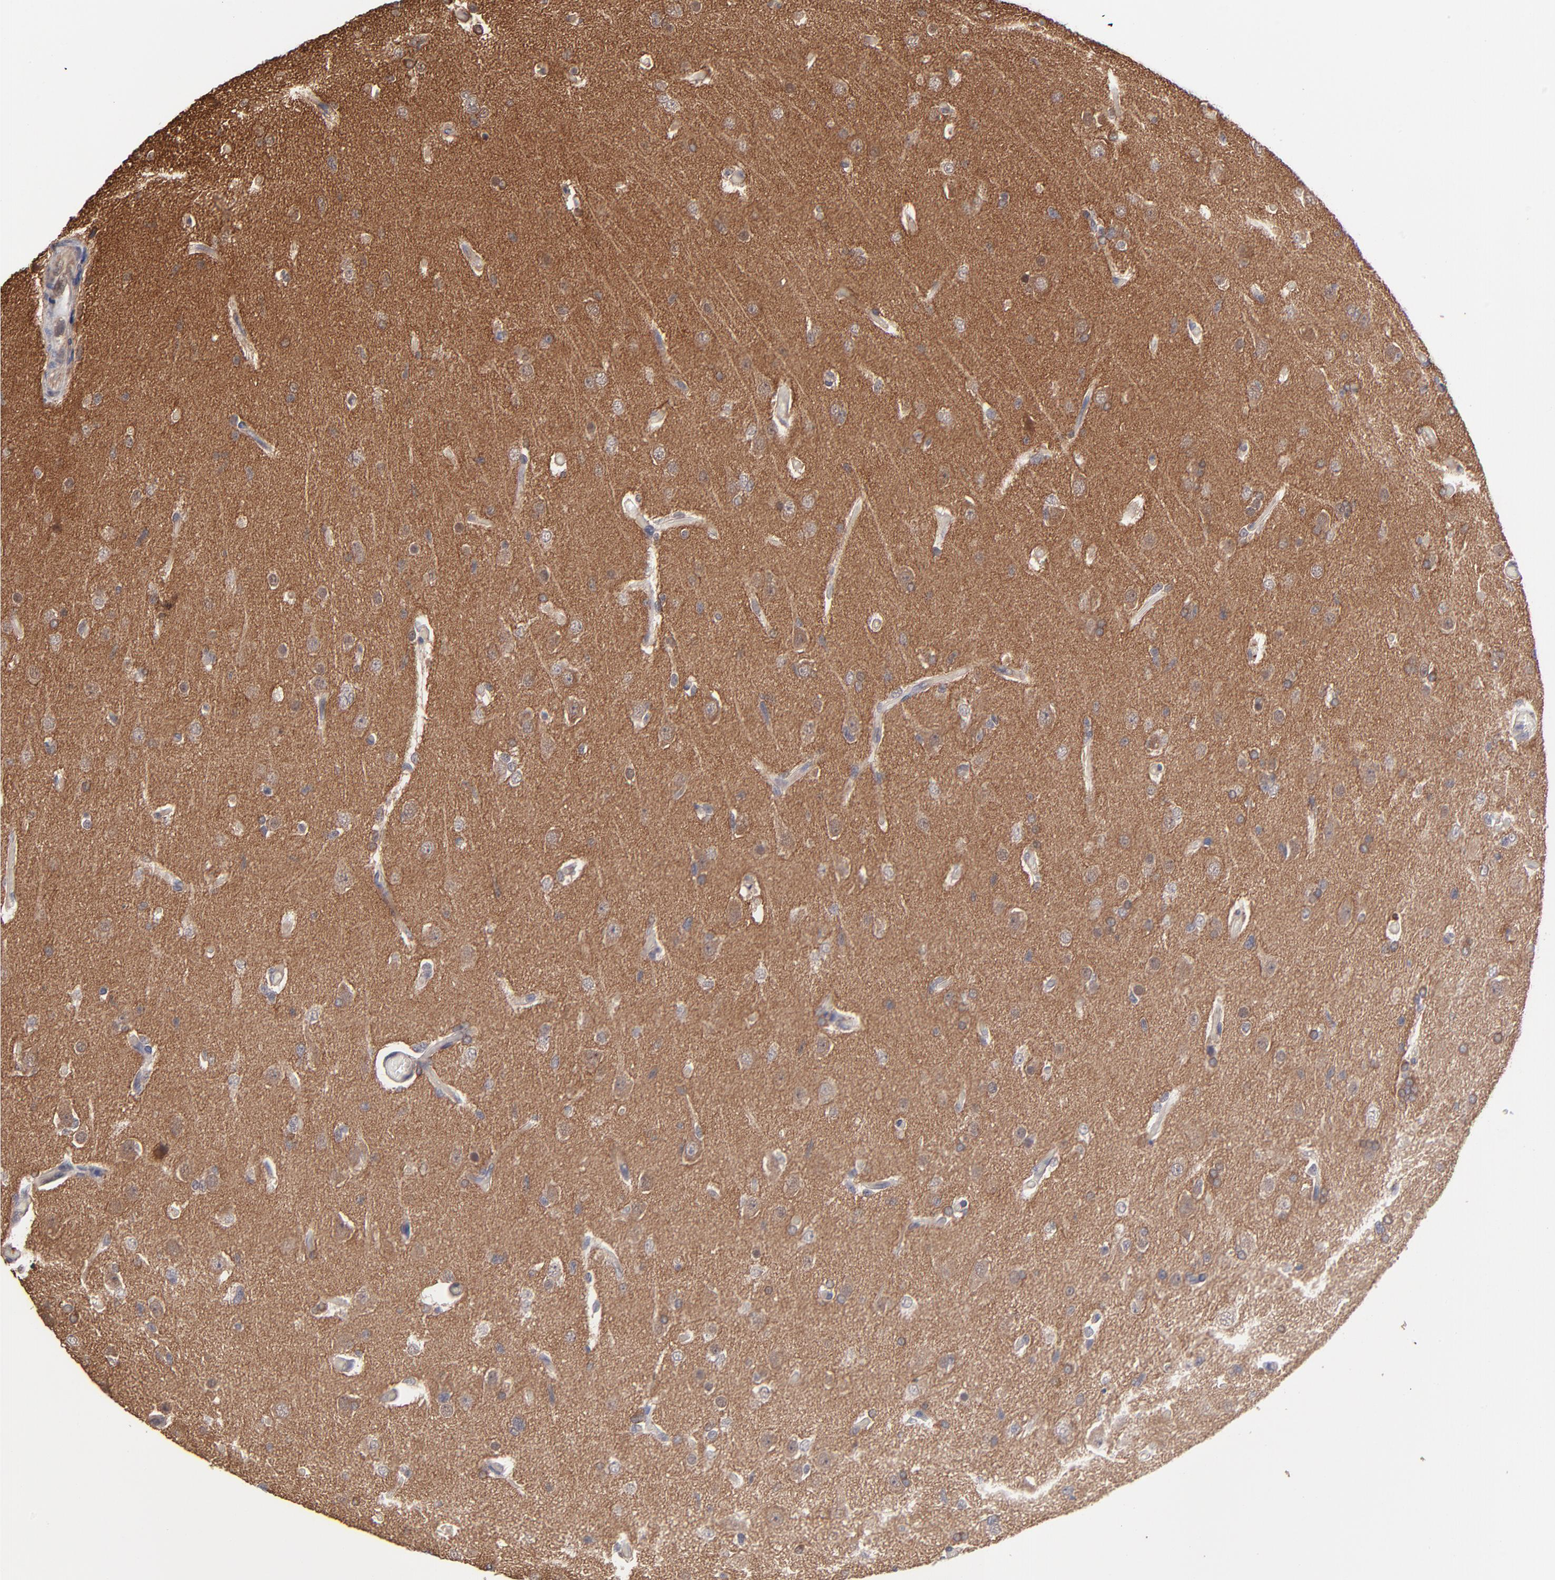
{"staining": {"intensity": "strong", "quantity": ">75%", "location": "cytoplasmic/membranous"}, "tissue": "glioma", "cell_type": "Tumor cells", "image_type": "cancer", "snomed": [{"axis": "morphology", "description": "Glioma, malignant, High grade"}, {"axis": "topography", "description": "Brain"}], "caption": "Immunohistochemical staining of human glioma shows strong cytoplasmic/membranous protein positivity in about >75% of tumor cells.", "gene": "CHL1", "patient": {"sex": "male", "age": 33}}